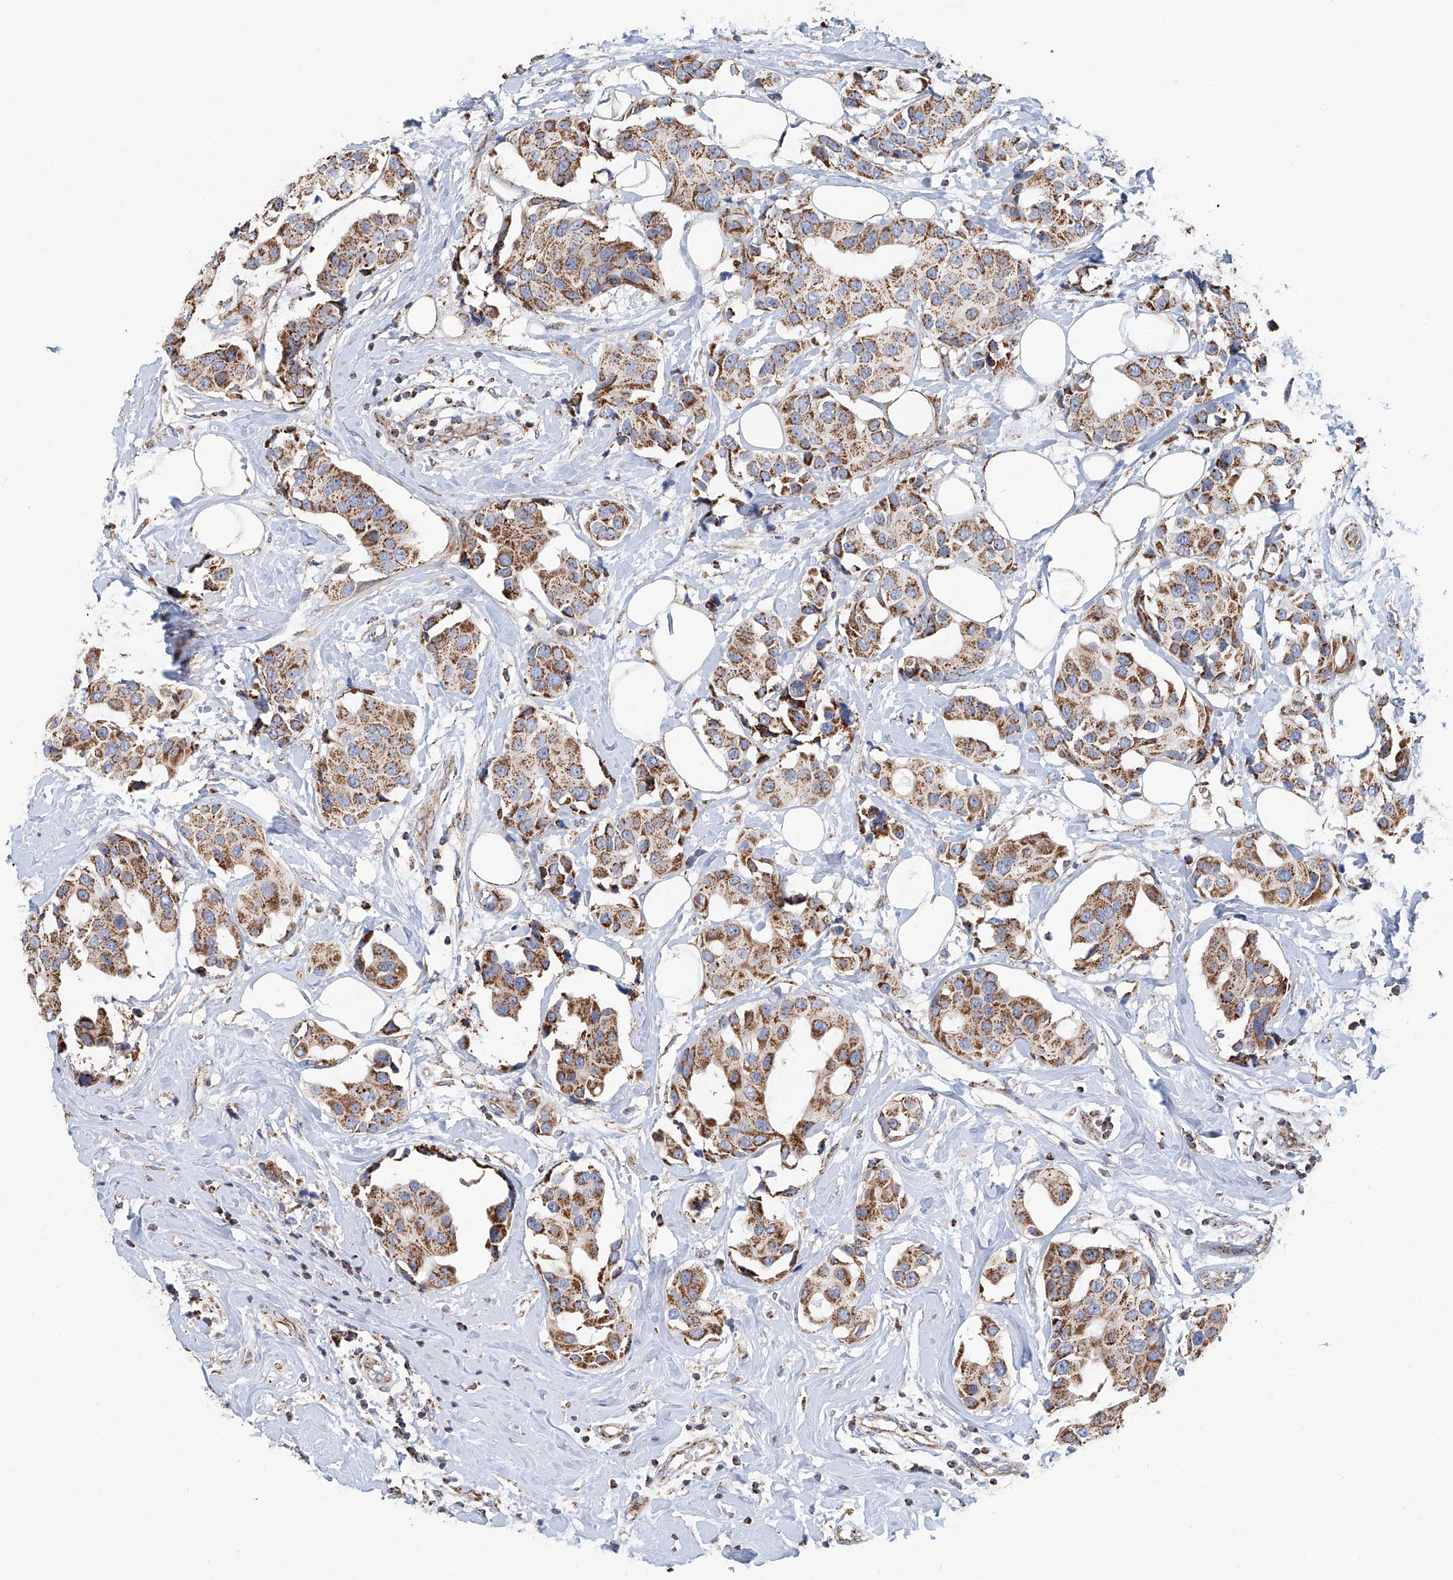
{"staining": {"intensity": "moderate", "quantity": ">75%", "location": "cytoplasmic/membranous"}, "tissue": "breast cancer", "cell_type": "Tumor cells", "image_type": "cancer", "snomed": [{"axis": "morphology", "description": "Normal tissue, NOS"}, {"axis": "morphology", "description": "Duct carcinoma"}, {"axis": "topography", "description": "Breast"}], "caption": "Immunohistochemical staining of human breast cancer exhibits medium levels of moderate cytoplasmic/membranous staining in approximately >75% of tumor cells.", "gene": "MCL1", "patient": {"sex": "female", "age": 39}}